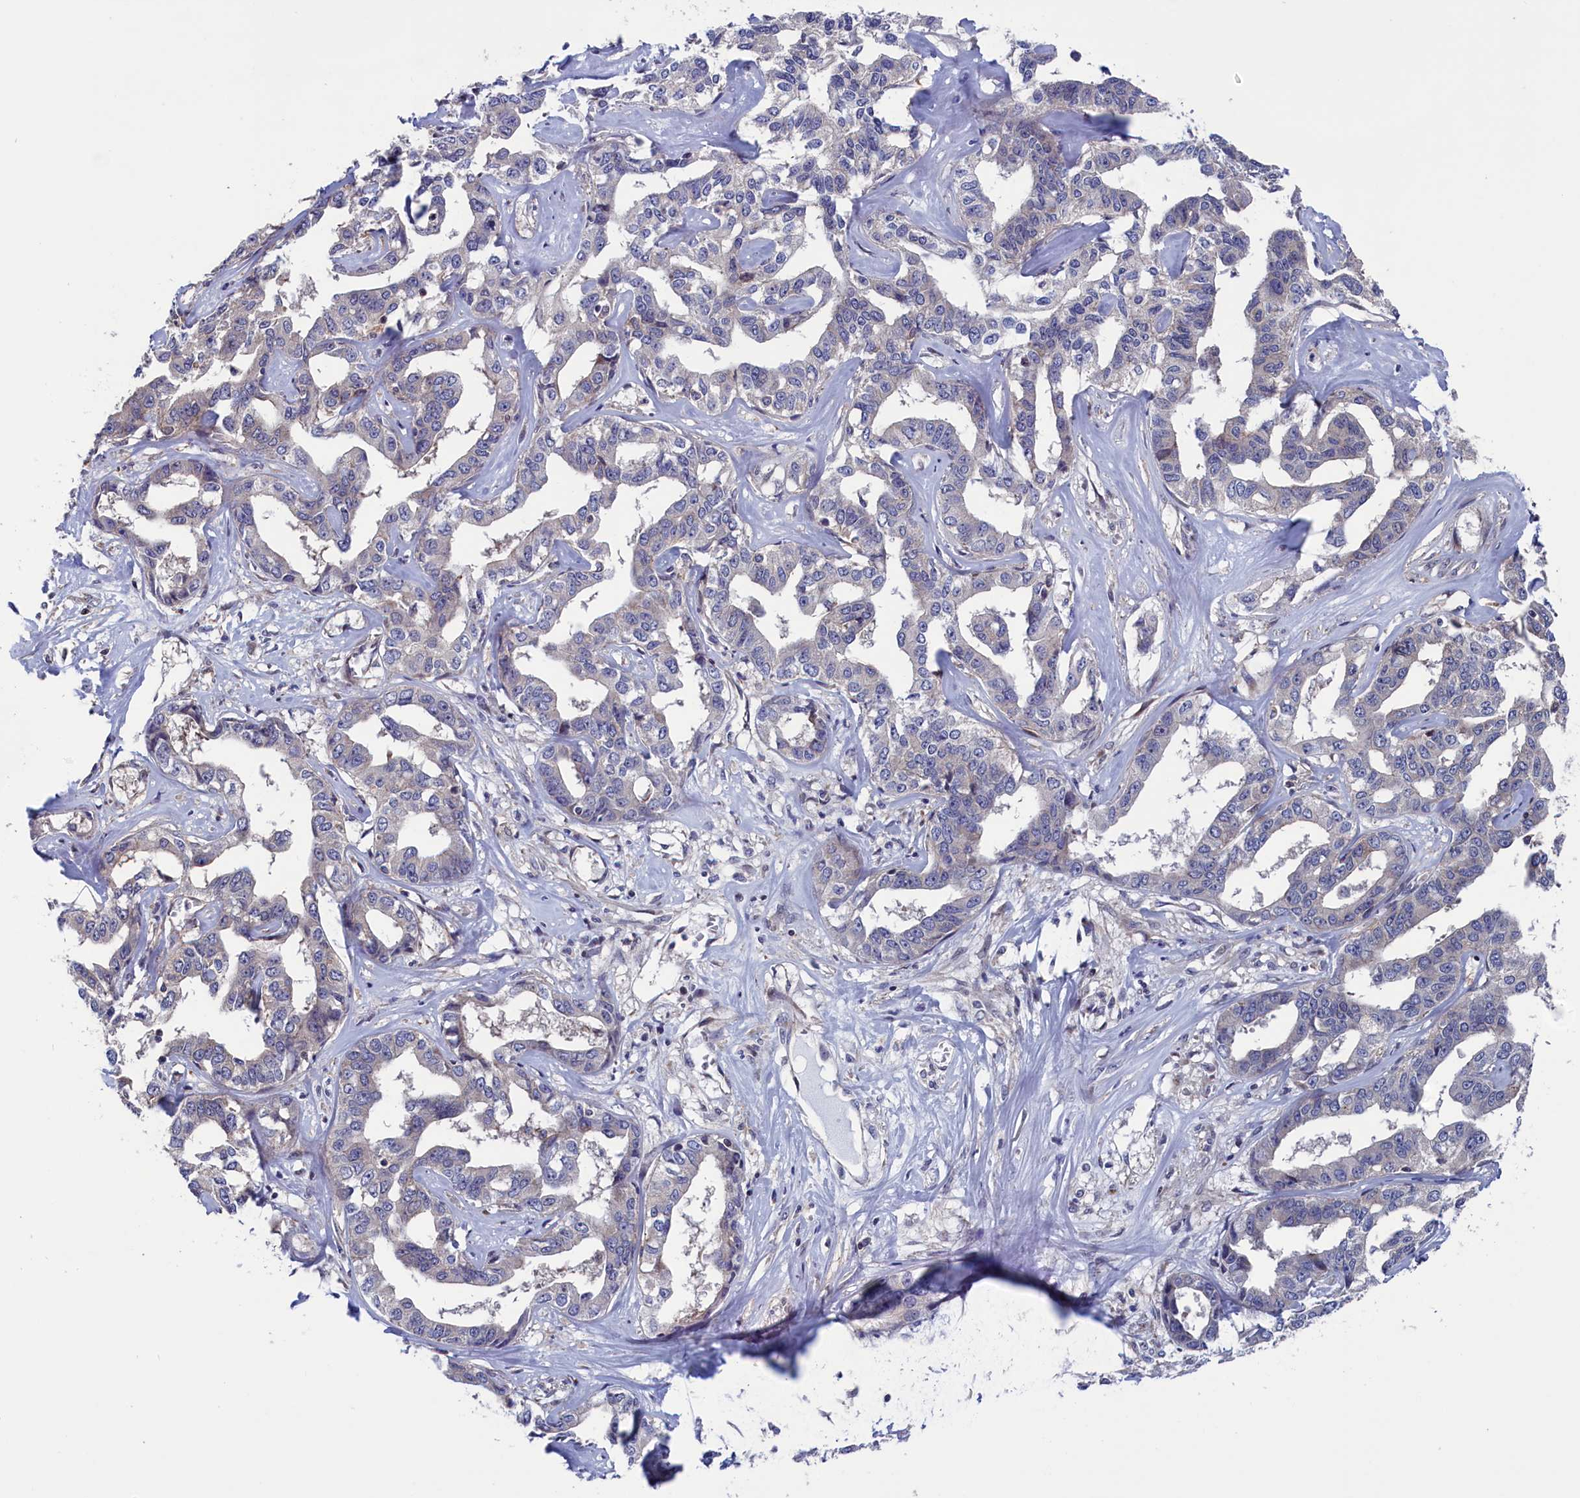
{"staining": {"intensity": "negative", "quantity": "none", "location": "none"}, "tissue": "liver cancer", "cell_type": "Tumor cells", "image_type": "cancer", "snomed": [{"axis": "morphology", "description": "Cholangiocarcinoma"}, {"axis": "topography", "description": "Liver"}], "caption": "Liver cholangiocarcinoma was stained to show a protein in brown. There is no significant expression in tumor cells.", "gene": "SPATA13", "patient": {"sex": "male", "age": 59}}